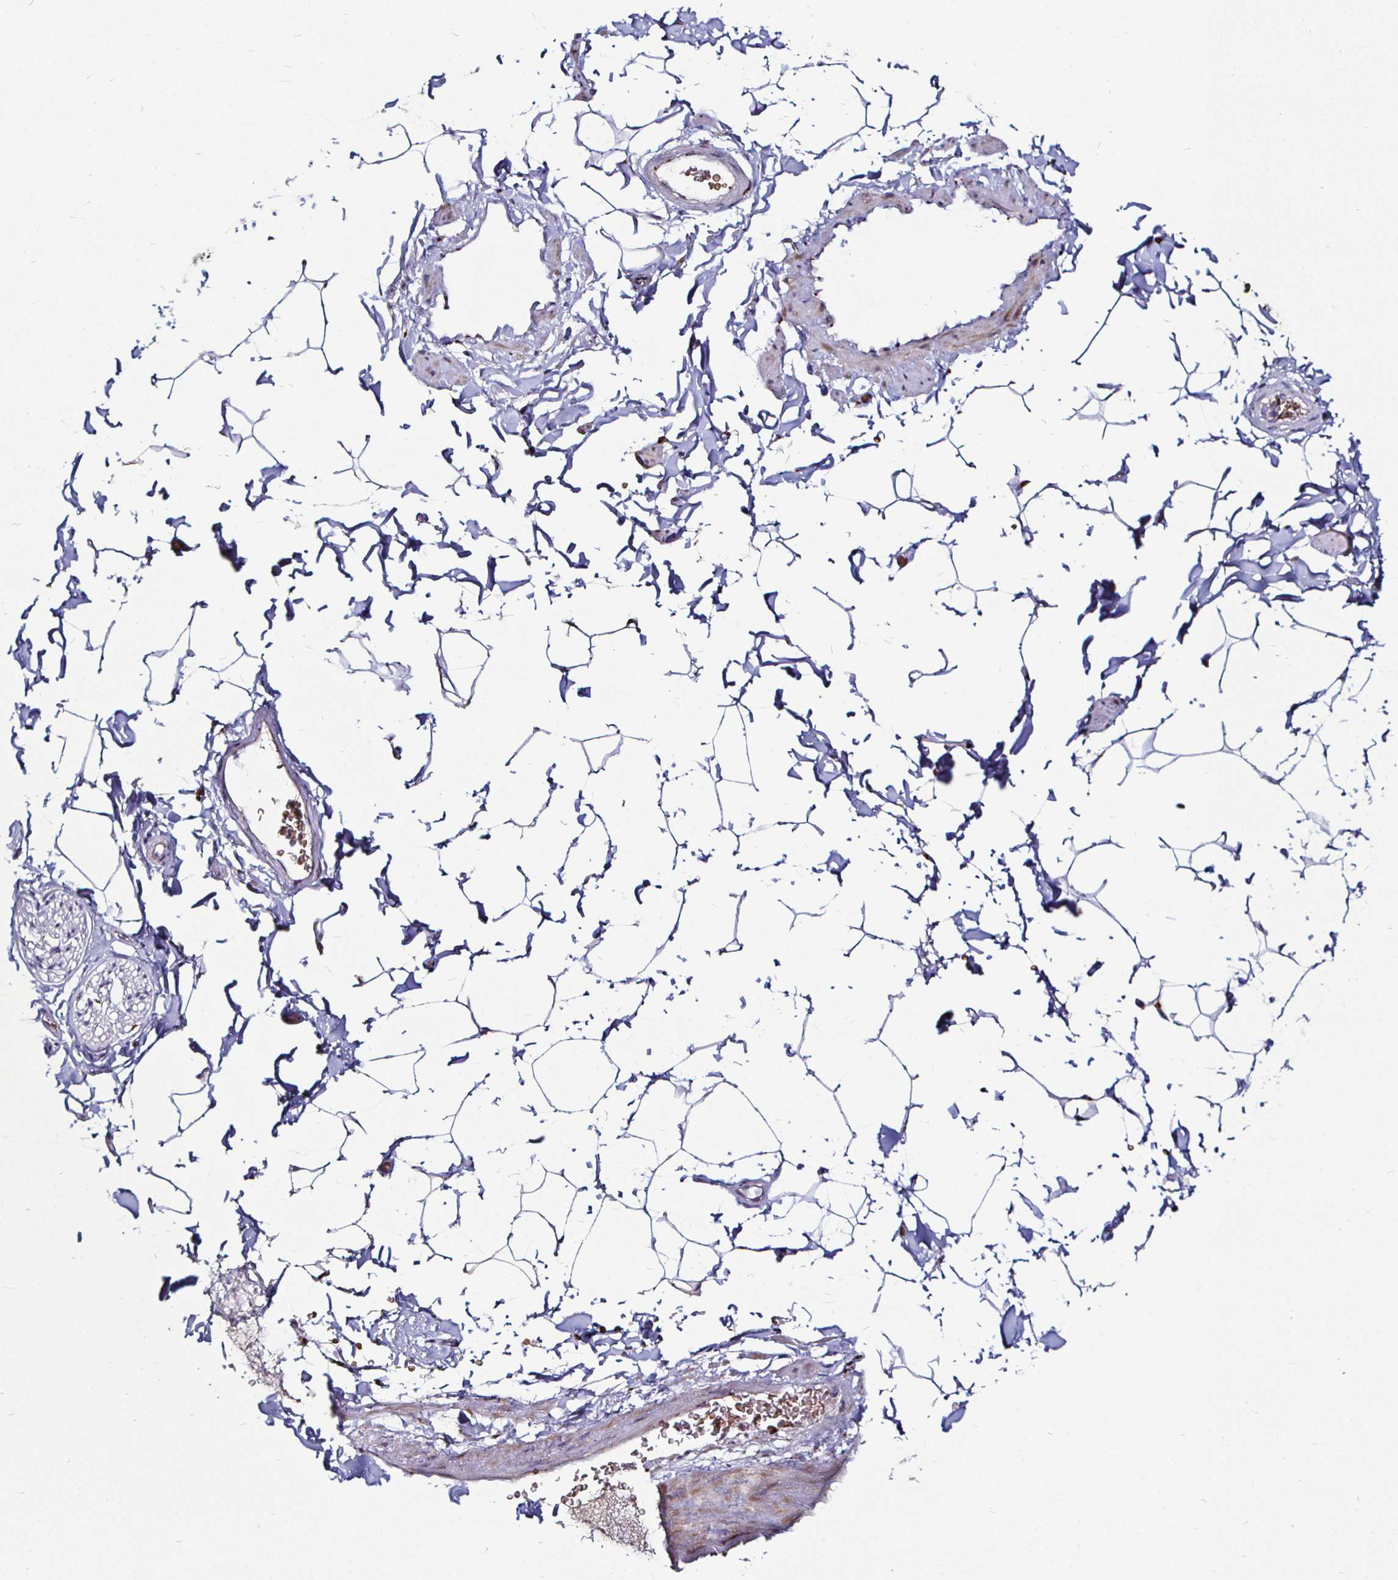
{"staining": {"intensity": "negative", "quantity": "none", "location": "none"}, "tissue": "adipose tissue", "cell_type": "Adipocytes", "image_type": "normal", "snomed": [{"axis": "morphology", "description": "Normal tissue, NOS"}, {"axis": "topography", "description": "Epididymis"}, {"axis": "topography", "description": "Peripheral nerve tissue"}], "caption": "Adipocytes are negative for brown protein staining in benign adipose tissue.", "gene": "ATG3", "patient": {"sex": "male", "age": 32}}